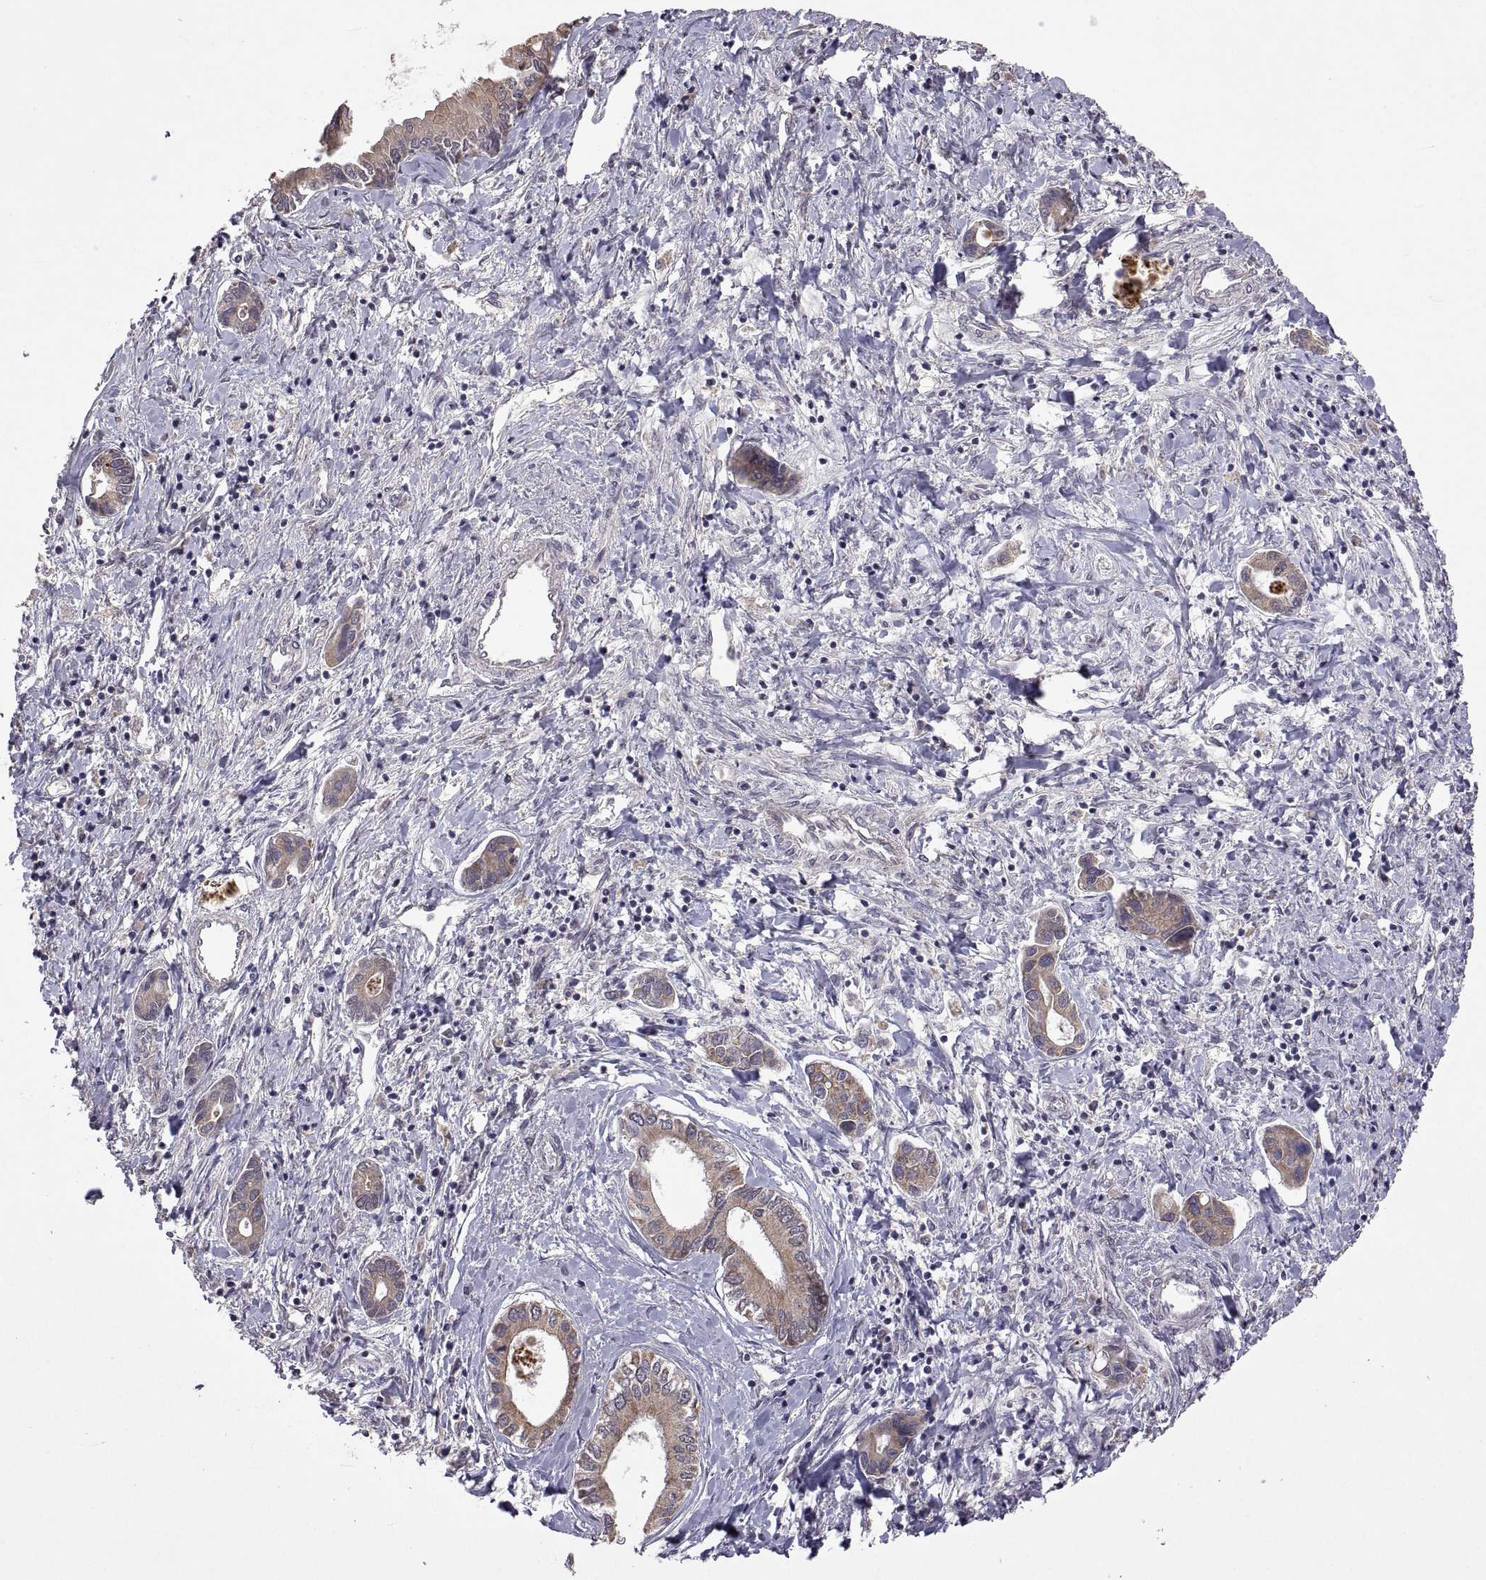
{"staining": {"intensity": "moderate", "quantity": "25%-75%", "location": "cytoplasmic/membranous"}, "tissue": "liver cancer", "cell_type": "Tumor cells", "image_type": "cancer", "snomed": [{"axis": "morphology", "description": "Cholangiocarcinoma"}, {"axis": "topography", "description": "Liver"}], "caption": "Liver cancer stained for a protein (brown) displays moderate cytoplasmic/membranous positive staining in approximately 25%-75% of tumor cells.", "gene": "LAMA1", "patient": {"sex": "male", "age": 66}}